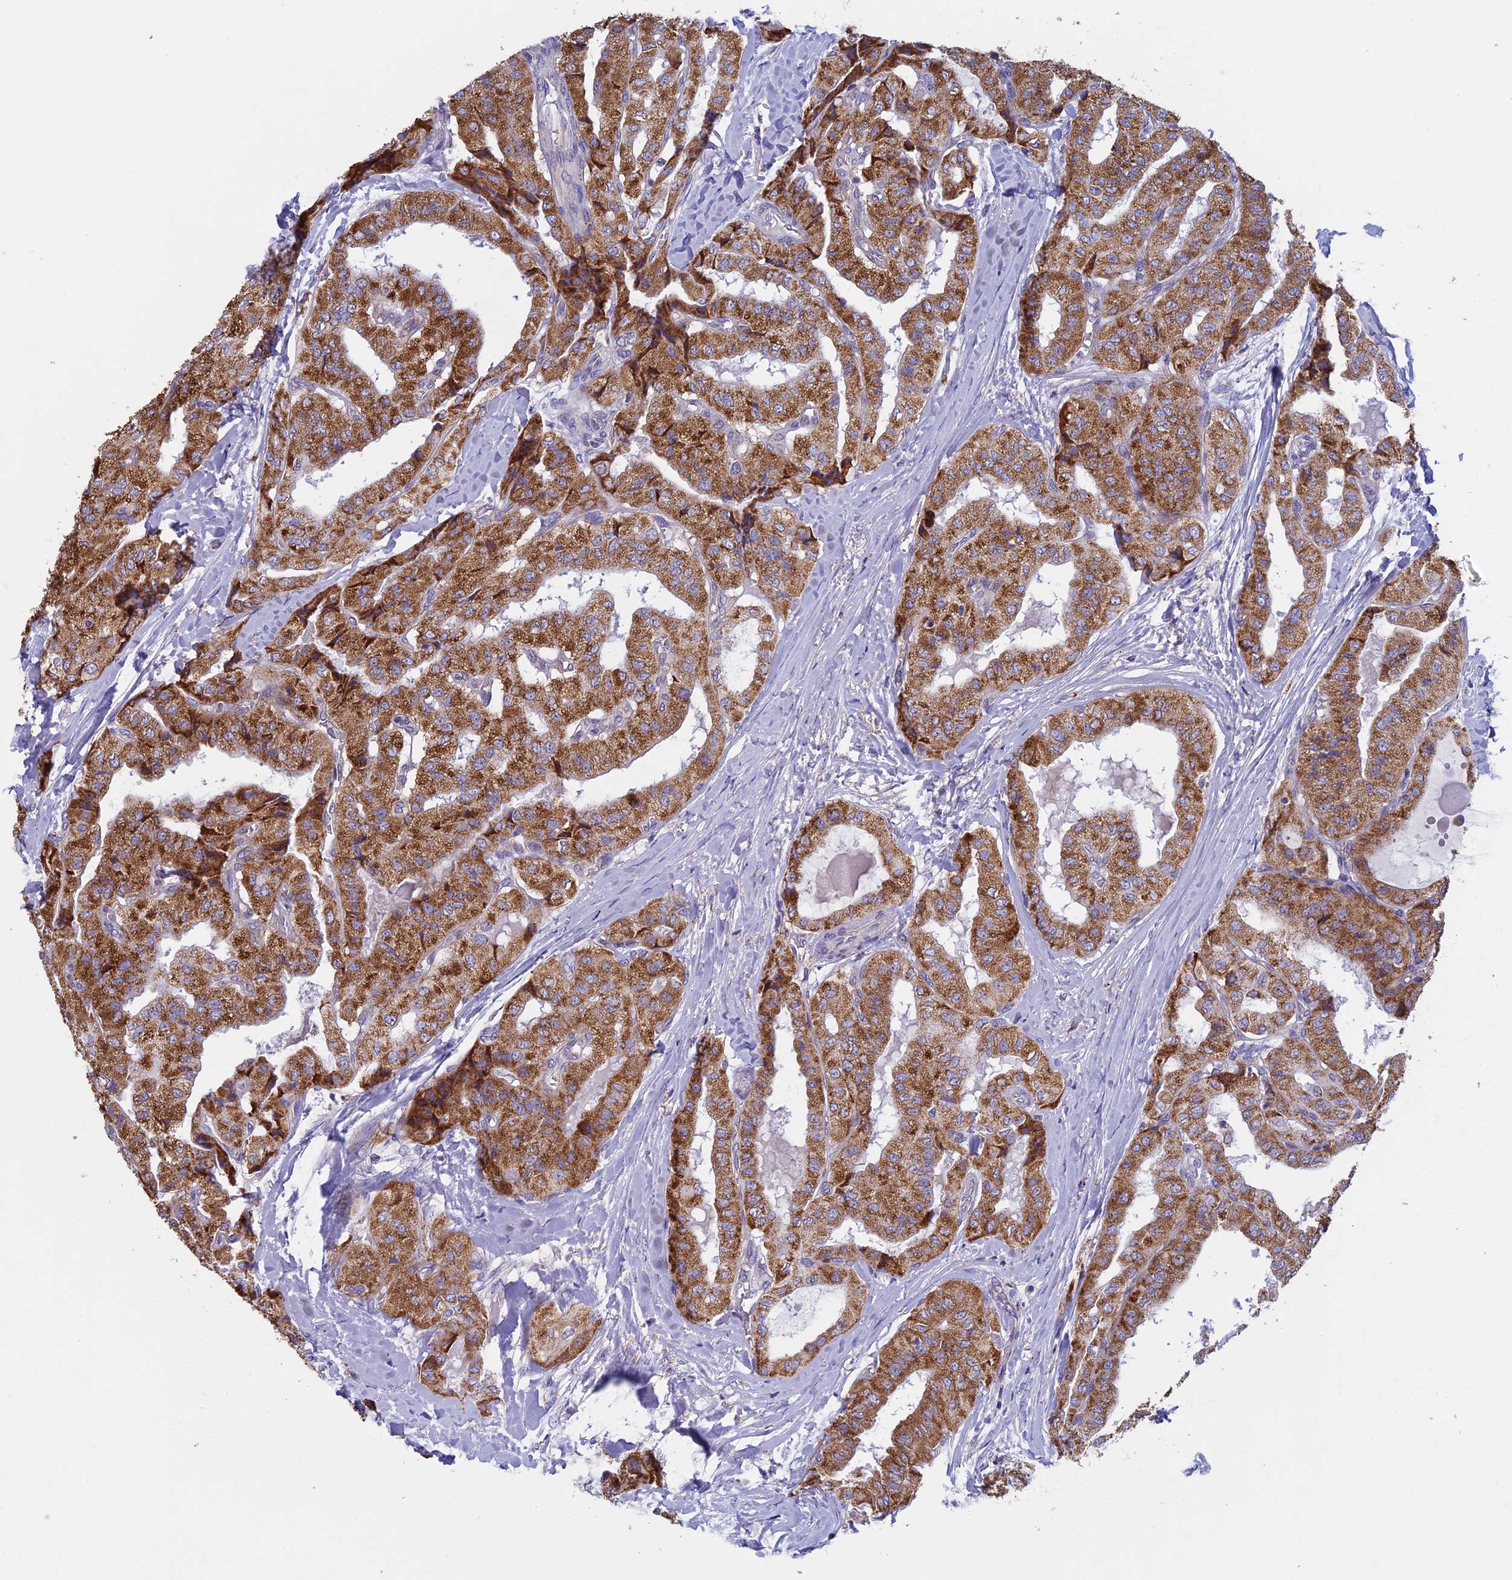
{"staining": {"intensity": "strong", "quantity": ">75%", "location": "cytoplasmic/membranous"}, "tissue": "thyroid cancer", "cell_type": "Tumor cells", "image_type": "cancer", "snomed": [{"axis": "morphology", "description": "Papillary adenocarcinoma, NOS"}, {"axis": "topography", "description": "Thyroid gland"}], "caption": "Strong cytoplasmic/membranous protein expression is appreciated in about >75% of tumor cells in papillary adenocarcinoma (thyroid).", "gene": "MFSD12", "patient": {"sex": "female", "age": 59}}